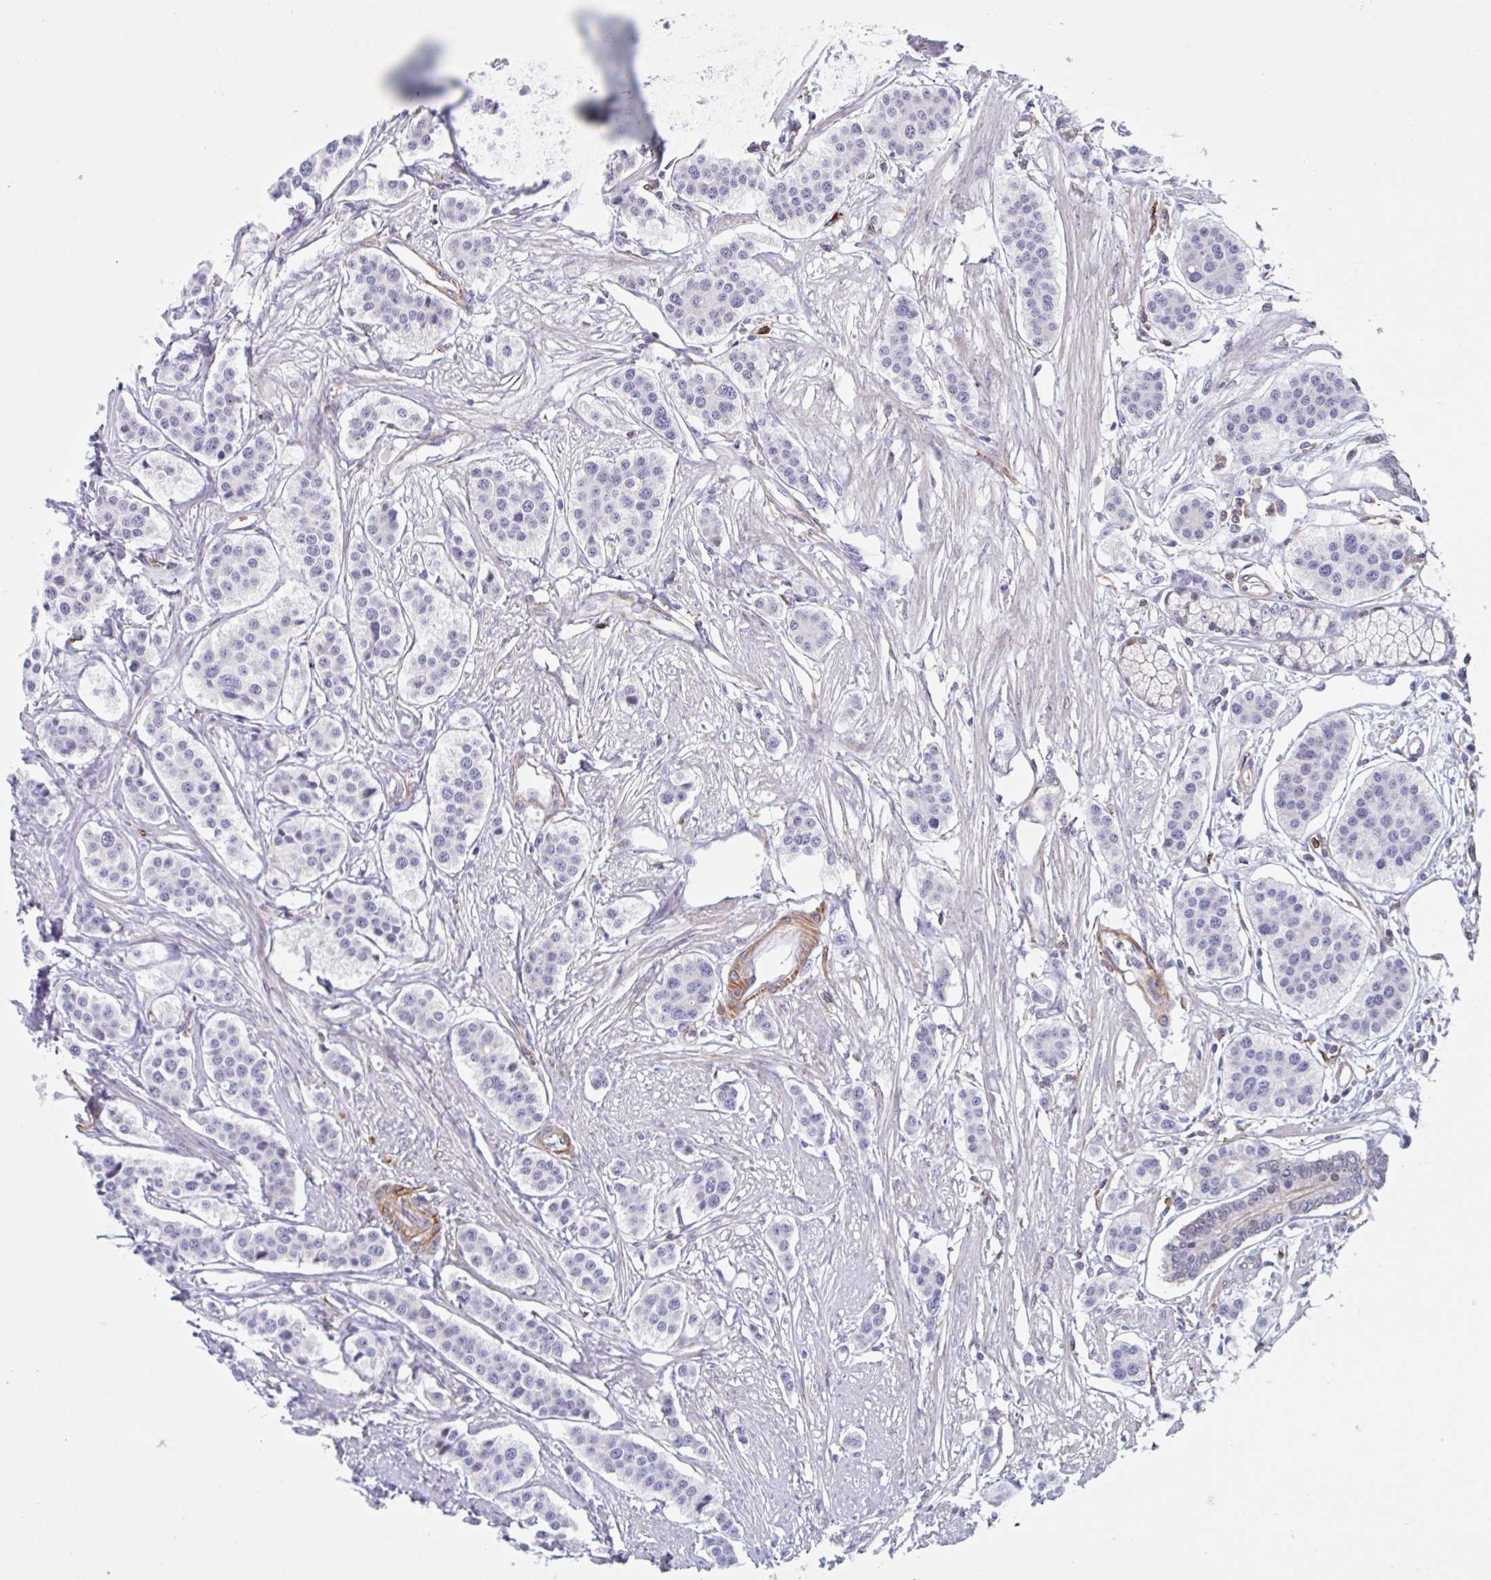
{"staining": {"intensity": "negative", "quantity": "none", "location": "none"}, "tissue": "carcinoid", "cell_type": "Tumor cells", "image_type": "cancer", "snomed": [{"axis": "morphology", "description": "Carcinoid, malignant, NOS"}, {"axis": "topography", "description": "Small intestine"}], "caption": "Immunohistochemistry (IHC) photomicrograph of neoplastic tissue: human carcinoid (malignant) stained with DAB (3,3'-diaminobenzidine) reveals no significant protein staining in tumor cells.", "gene": "EFHD1", "patient": {"sex": "male", "age": 60}}